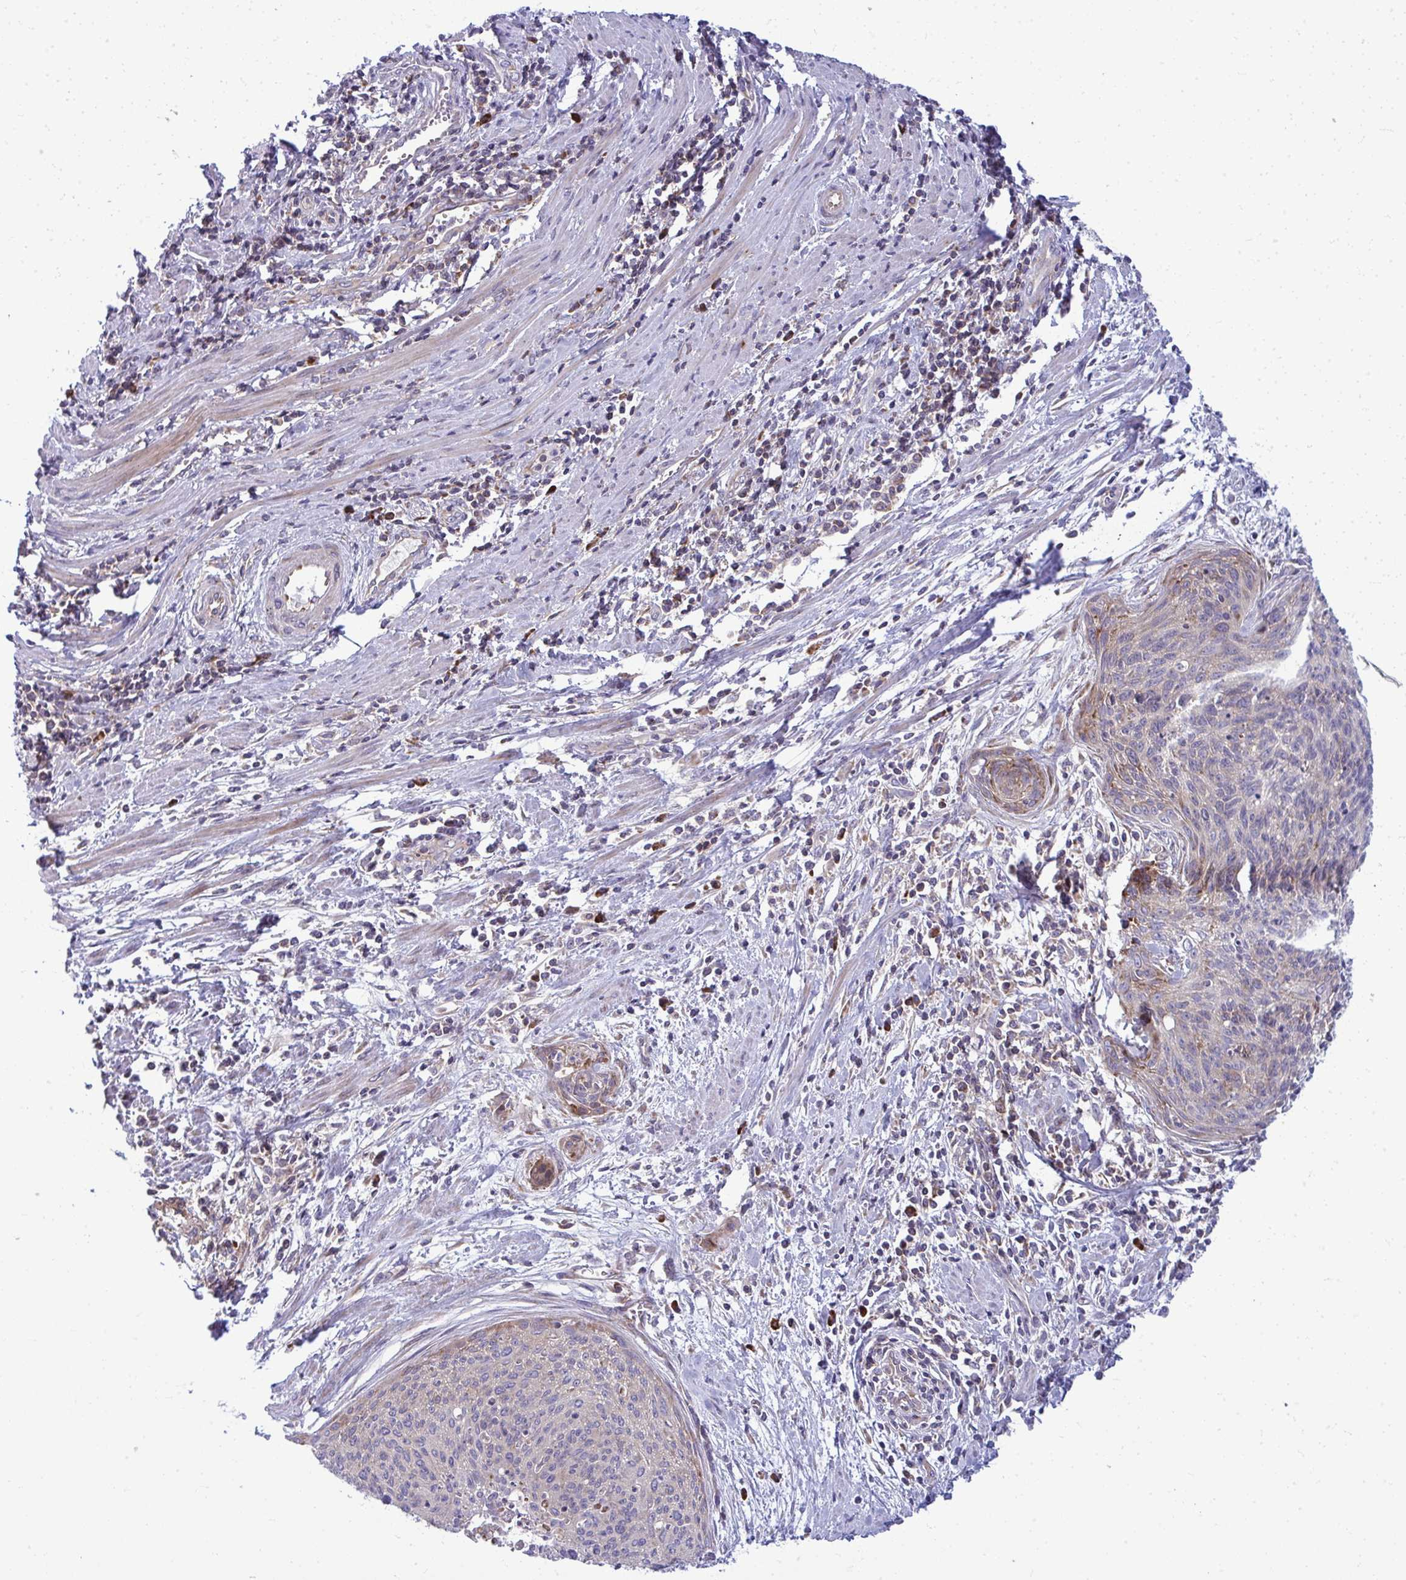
{"staining": {"intensity": "weak", "quantity": "<25%", "location": "cytoplasmic/membranous"}, "tissue": "cervical cancer", "cell_type": "Tumor cells", "image_type": "cancer", "snomed": [{"axis": "morphology", "description": "Squamous cell carcinoma, NOS"}, {"axis": "topography", "description": "Cervix"}], "caption": "Immunohistochemistry photomicrograph of human squamous cell carcinoma (cervical) stained for a protein (brown), which exhibits no expression in tumor cells.", "gene": "GFPT2", "patient": {"sex": "female", "age": 55}}